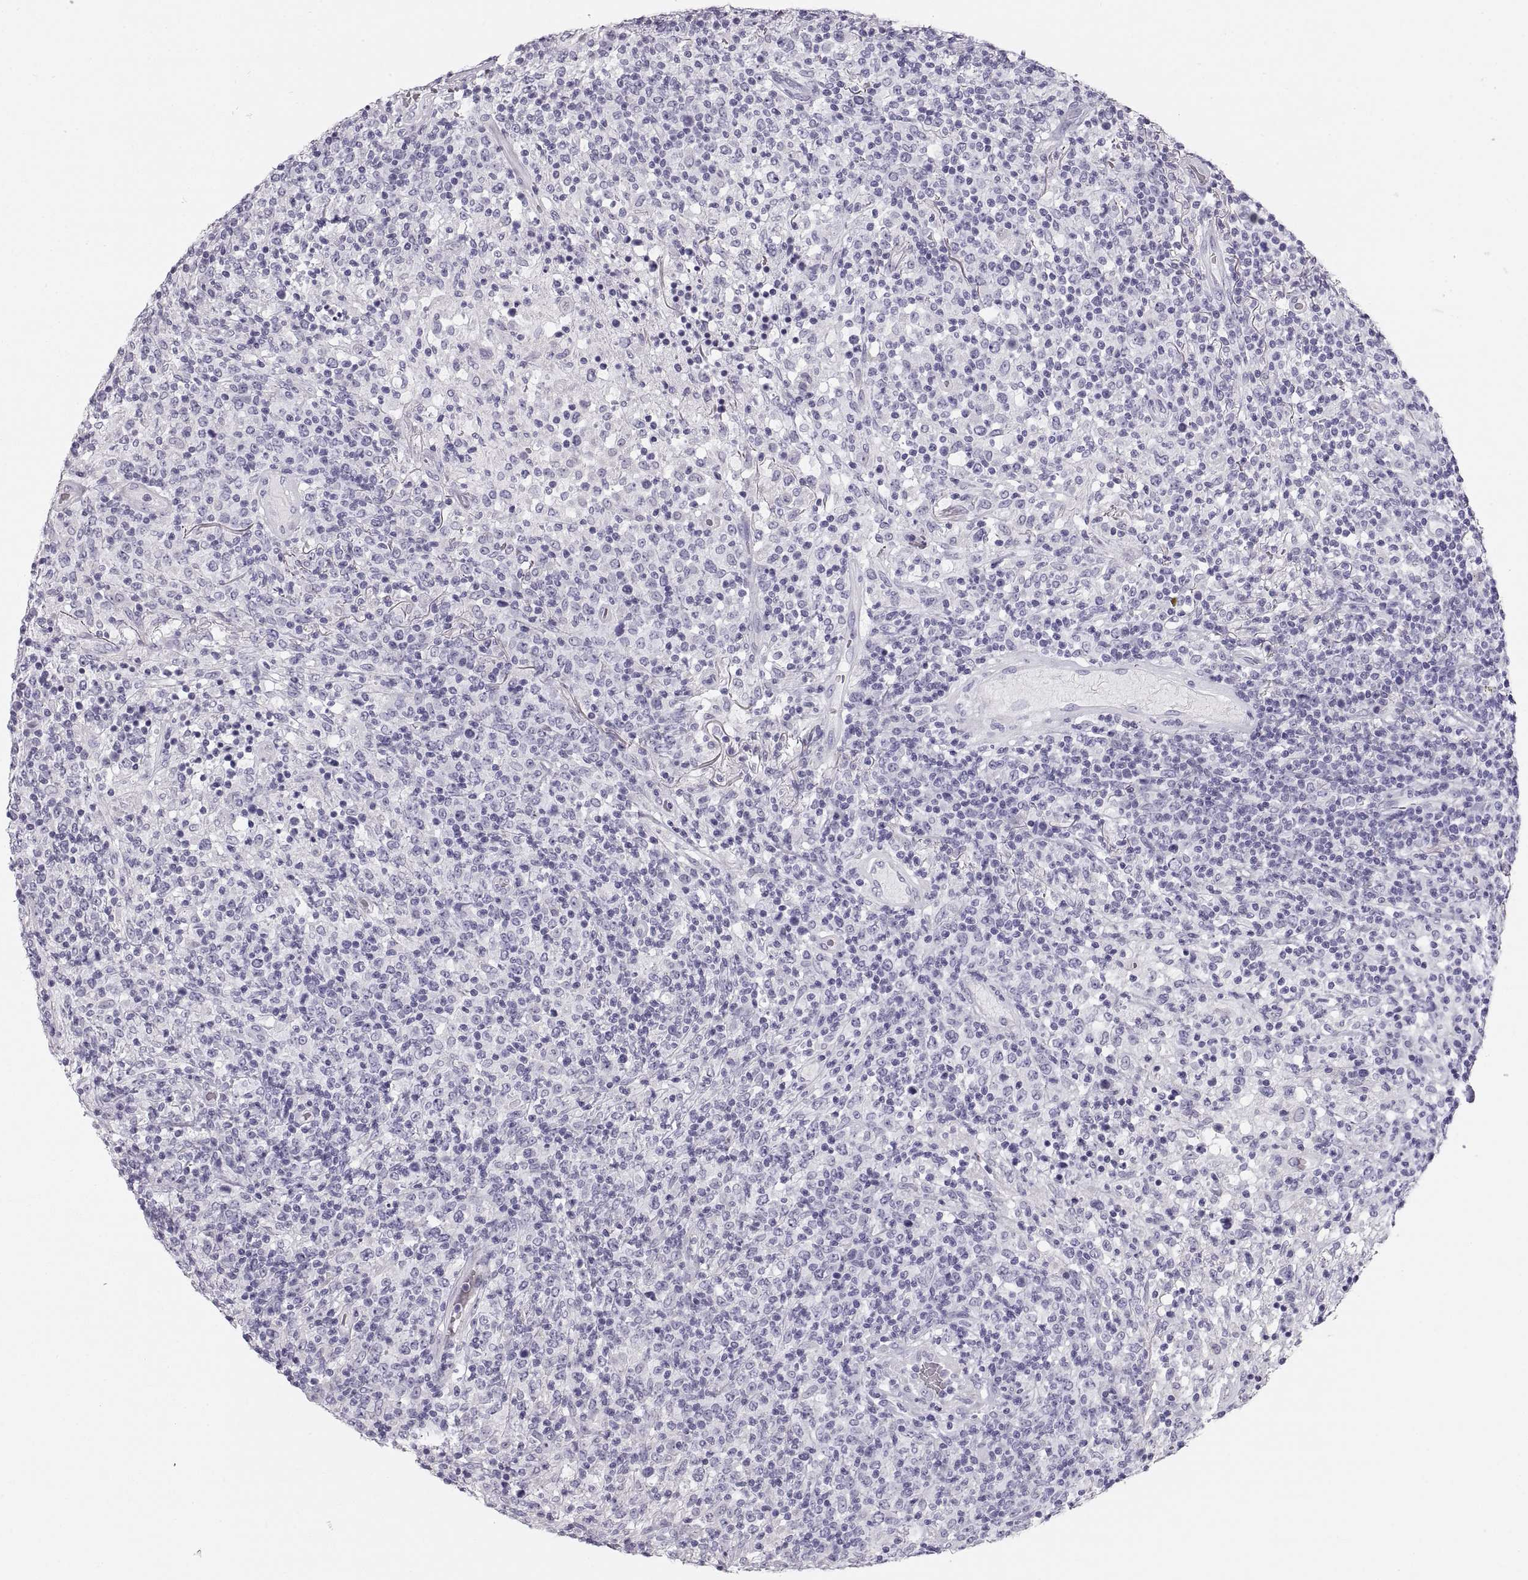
{"staining": {"intensity": "negative", "quantity": "none", "location": "none"}, "tissue": "lymphoma", "cell_type": "Tumor cells", "image_type": "cancer", "snomed": [{"axis": "morphology", "description": "Malignant lymphoma, non-Hodgkin's type, High grade"}, {"axis": "topography", "description": "Lung"}], "caption": "There is no significant staining in tumor cells of malignant lymphoma, non-Hodgkin's type (high-grade).", "gene": "CRYAA", "patient": {"sex": "male", "age": 79}}